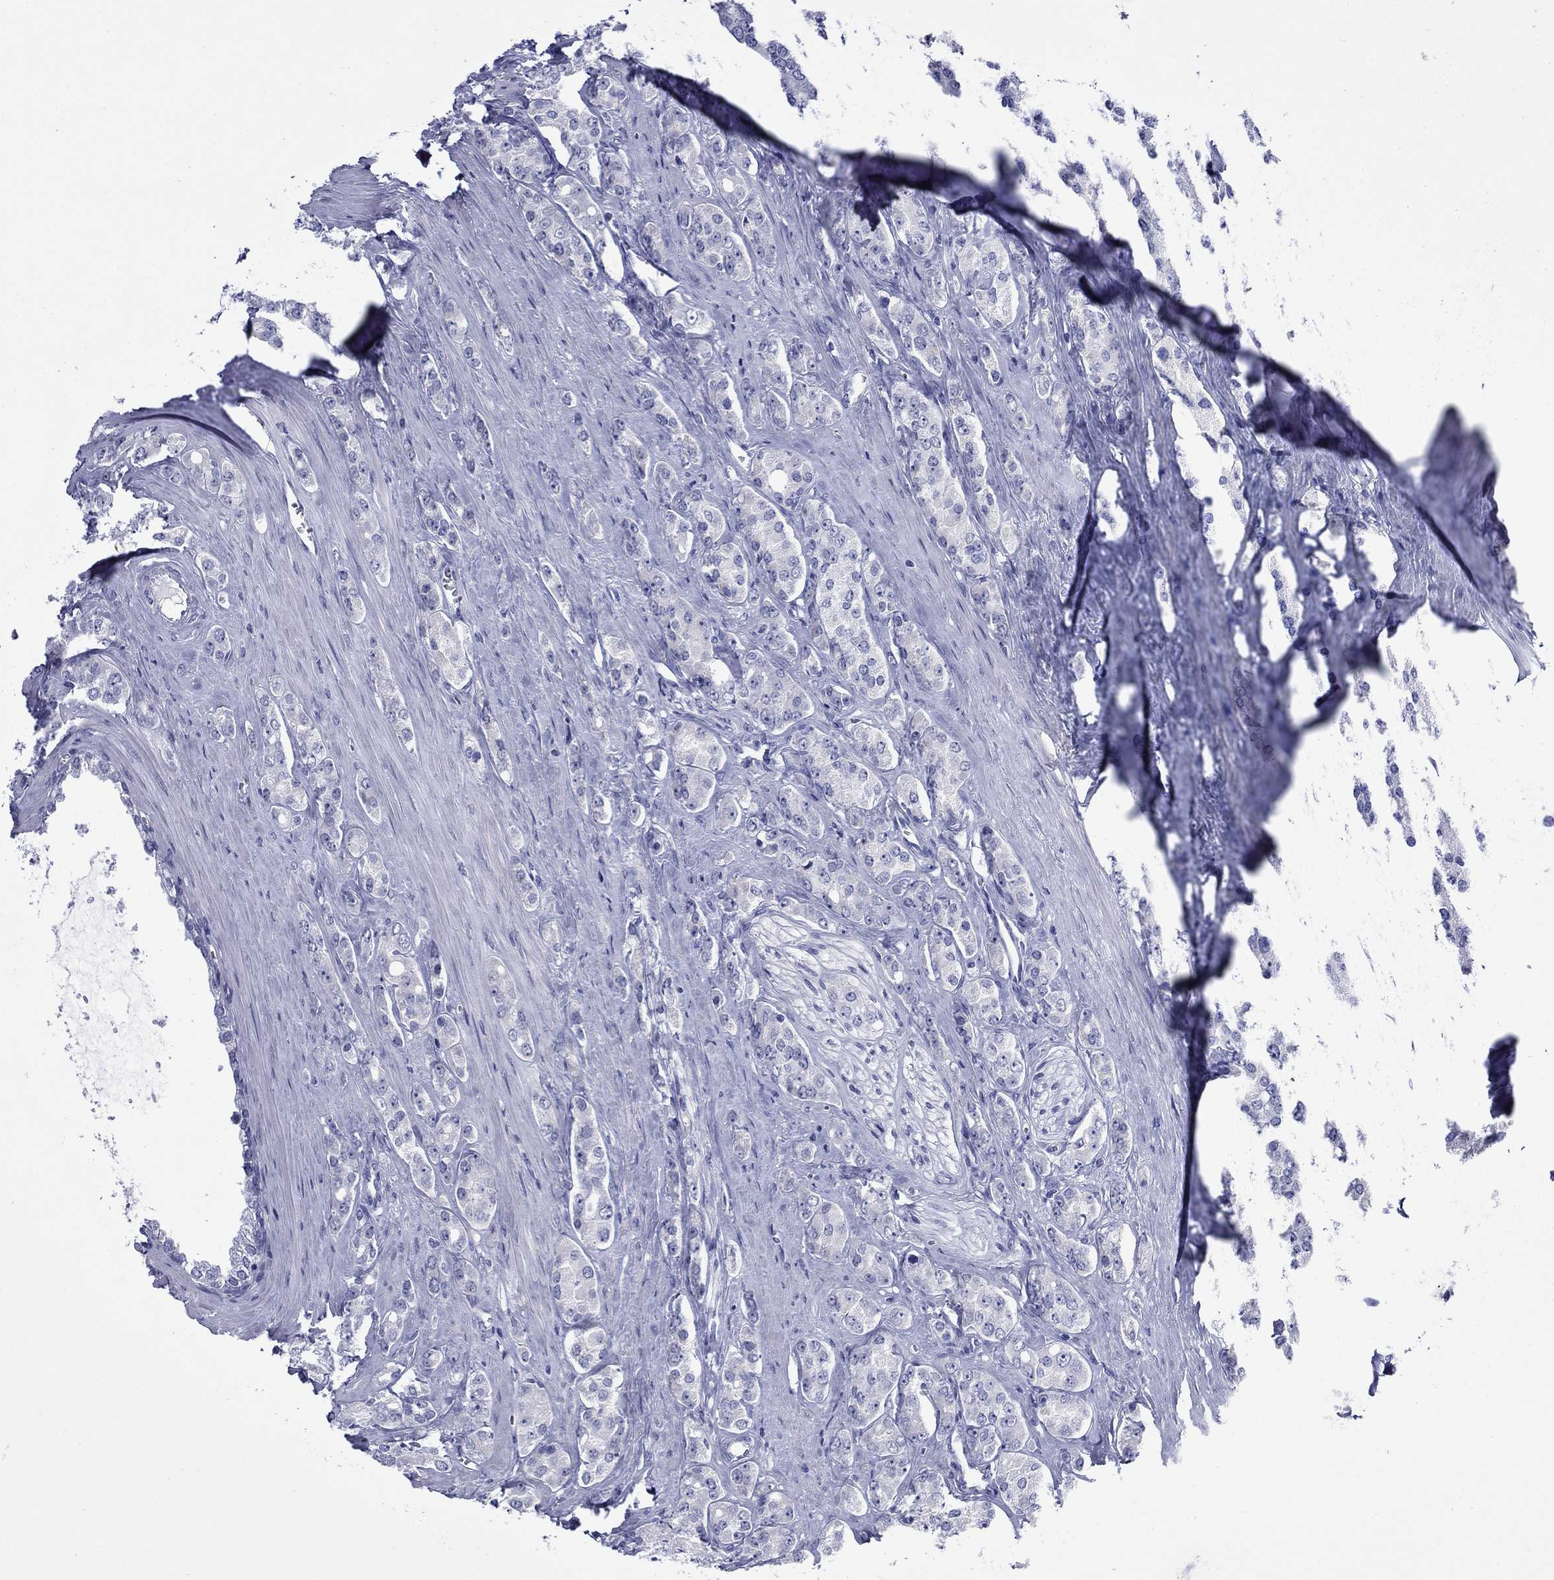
{"staining": {"intensity": "negative", "quantity": "none", "location": "none"}, "tissue": "prostate cancer", "cell_type": "Tumor cells", "image_type": "cancer", "snomed": [{"axis": "morphology", "description": "Adenocarcinoma, NOS"}, {"axis": "topography", "description": "Prostate"}], "caption": "Adenocarcinoma (prostate) stained for a protein using immunohistochemistry (IHC) reveals no staining tumor cells.", "gene": "GIP", "patient": {"sex": "male", "age": 67}}